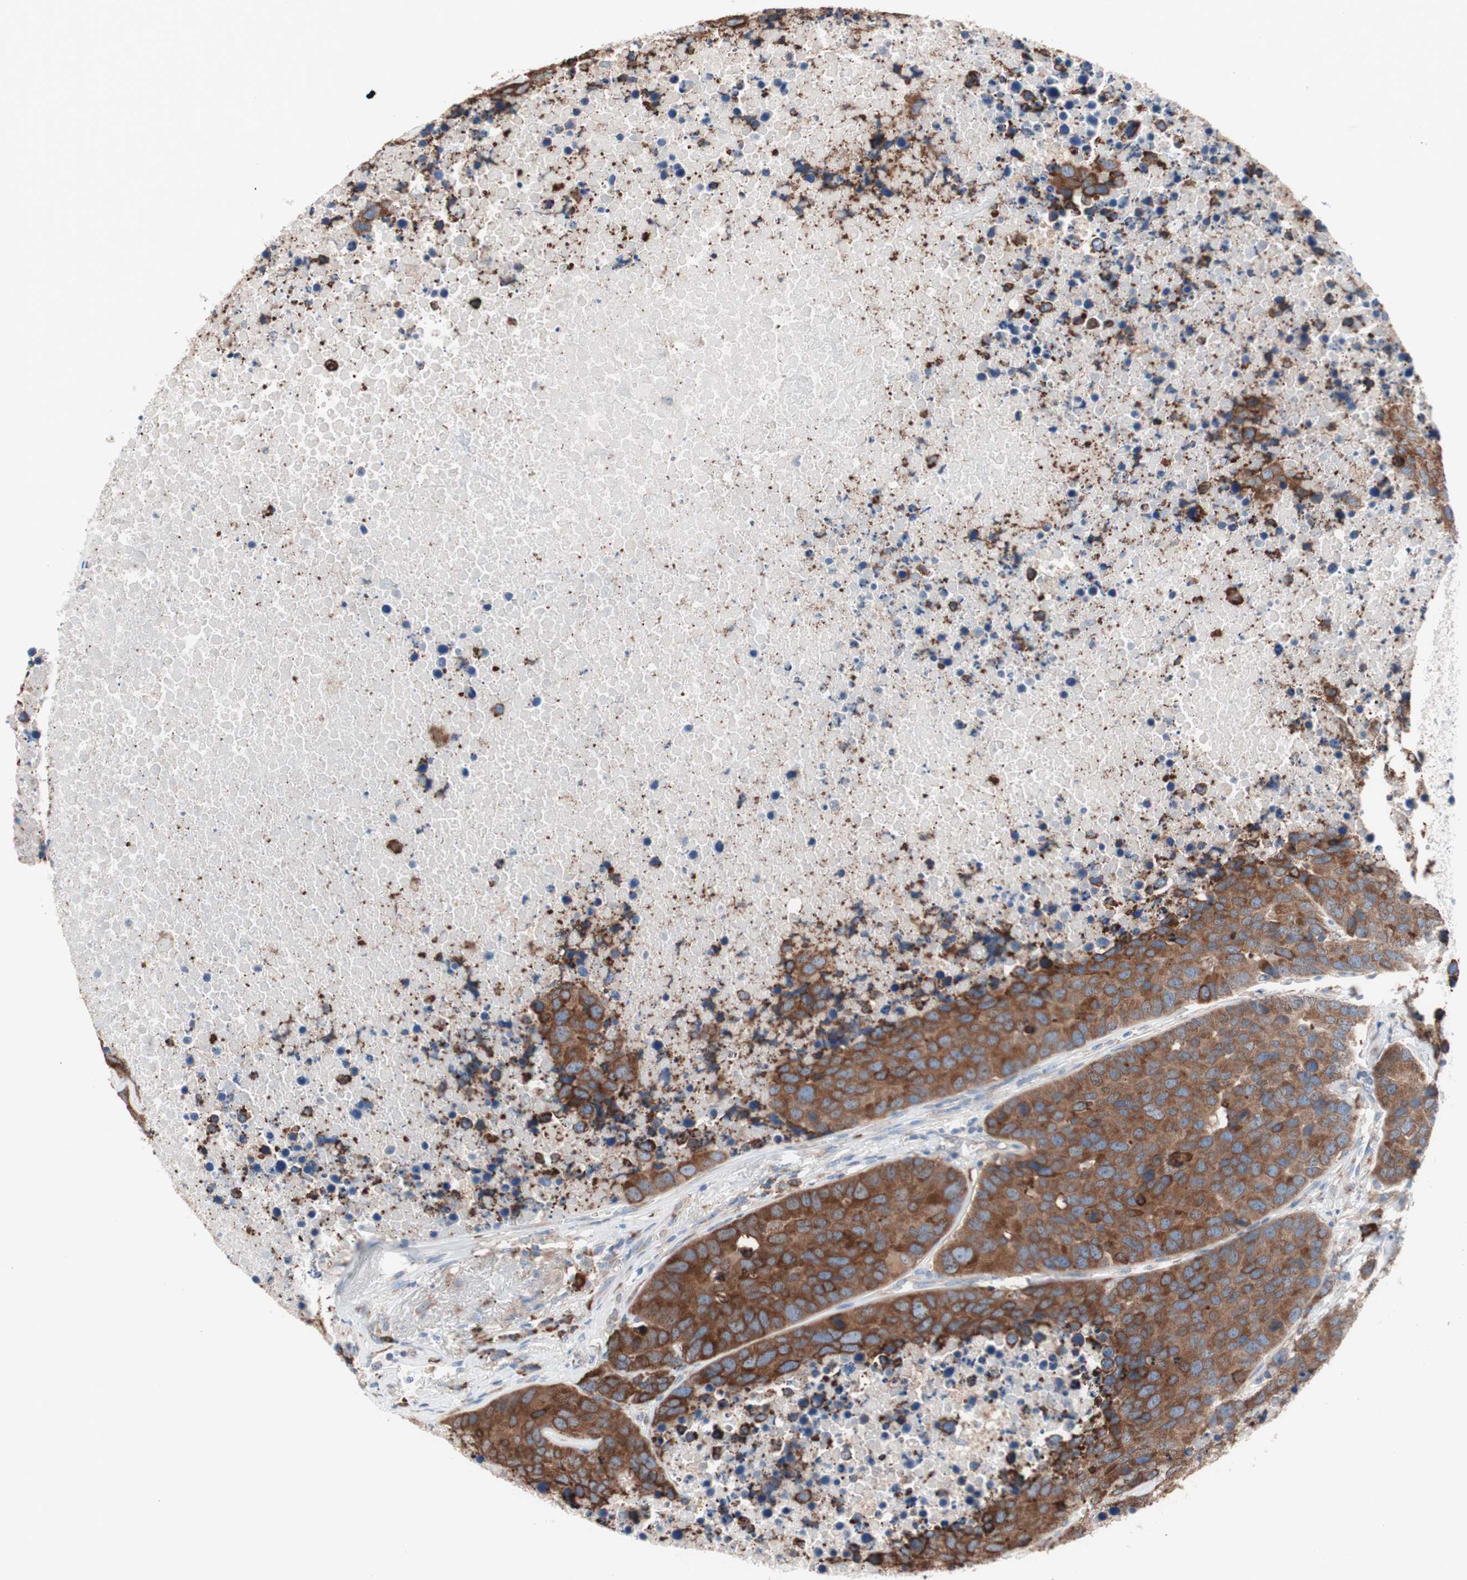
{"staining": {"intensity": "strong", "quantity": ">75%", "location": "cytoplasmic/membranous"}, "tissue": "carcinoid", "cell_type": "Tumor cells", "image_type": "cancer", "snomed": [{"axis": "morphology", "description": "Carcinoid, malignant, NOS"}, {"axis": "topography", "description": "Lung"}], "caption": "Carcinoid tissue reveals strong cytoplasmic/membranous expression in approximately >75% of tumor cells, visualized by immunohistochemistry.", "gene": "SLC27A4", "patient": {"sex": "male", "age": 60}}